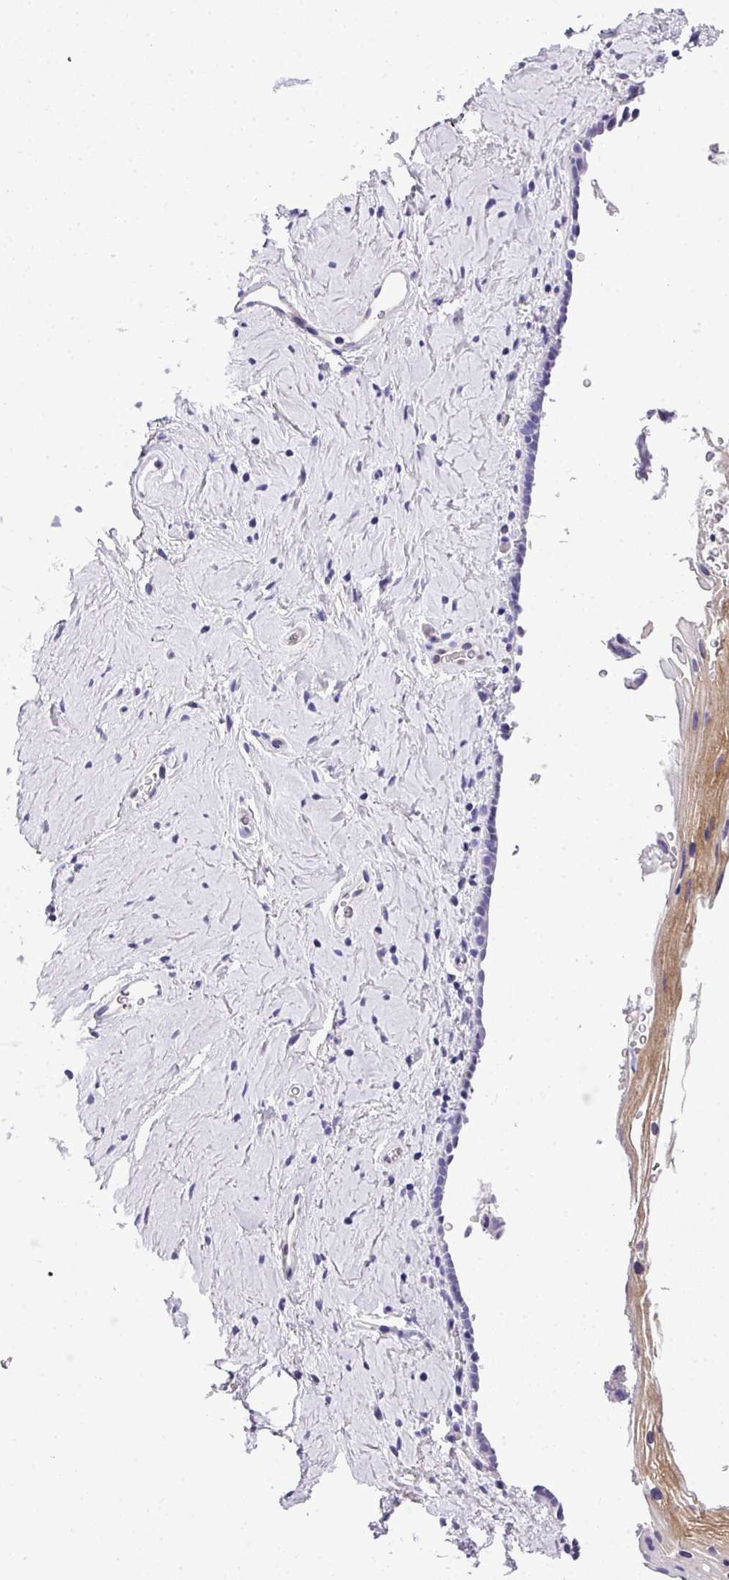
{"staining": {"intensity": "moderate", "quantity": "<25%", "location": "cytoplasmic/membranous"}, "tissue": "vagina", "cell_type": "Squamous epithelial cells", "image_type": "normal", "snomed": [{"axis": "morphology", "description": "Normal tissue, NOS"}, {"axis": "morphology", "description": "Adenocarcinoma, NOS"}, {"axis": "topography", "description": "Rectum"}, {"axis": "topography", "description": "Vagina"}, {"axis": "topography", "description": "Peripheral nerve tissue"}], "caption": "Approximately <25% of squamous epithelial cells in benign human vagina display moderate cytoplasmic/membranous protein positivity as visualized by brown immunohistochemical staining.", "gene": "MUC21", "patient": {"sex": "female", "age": 71}}